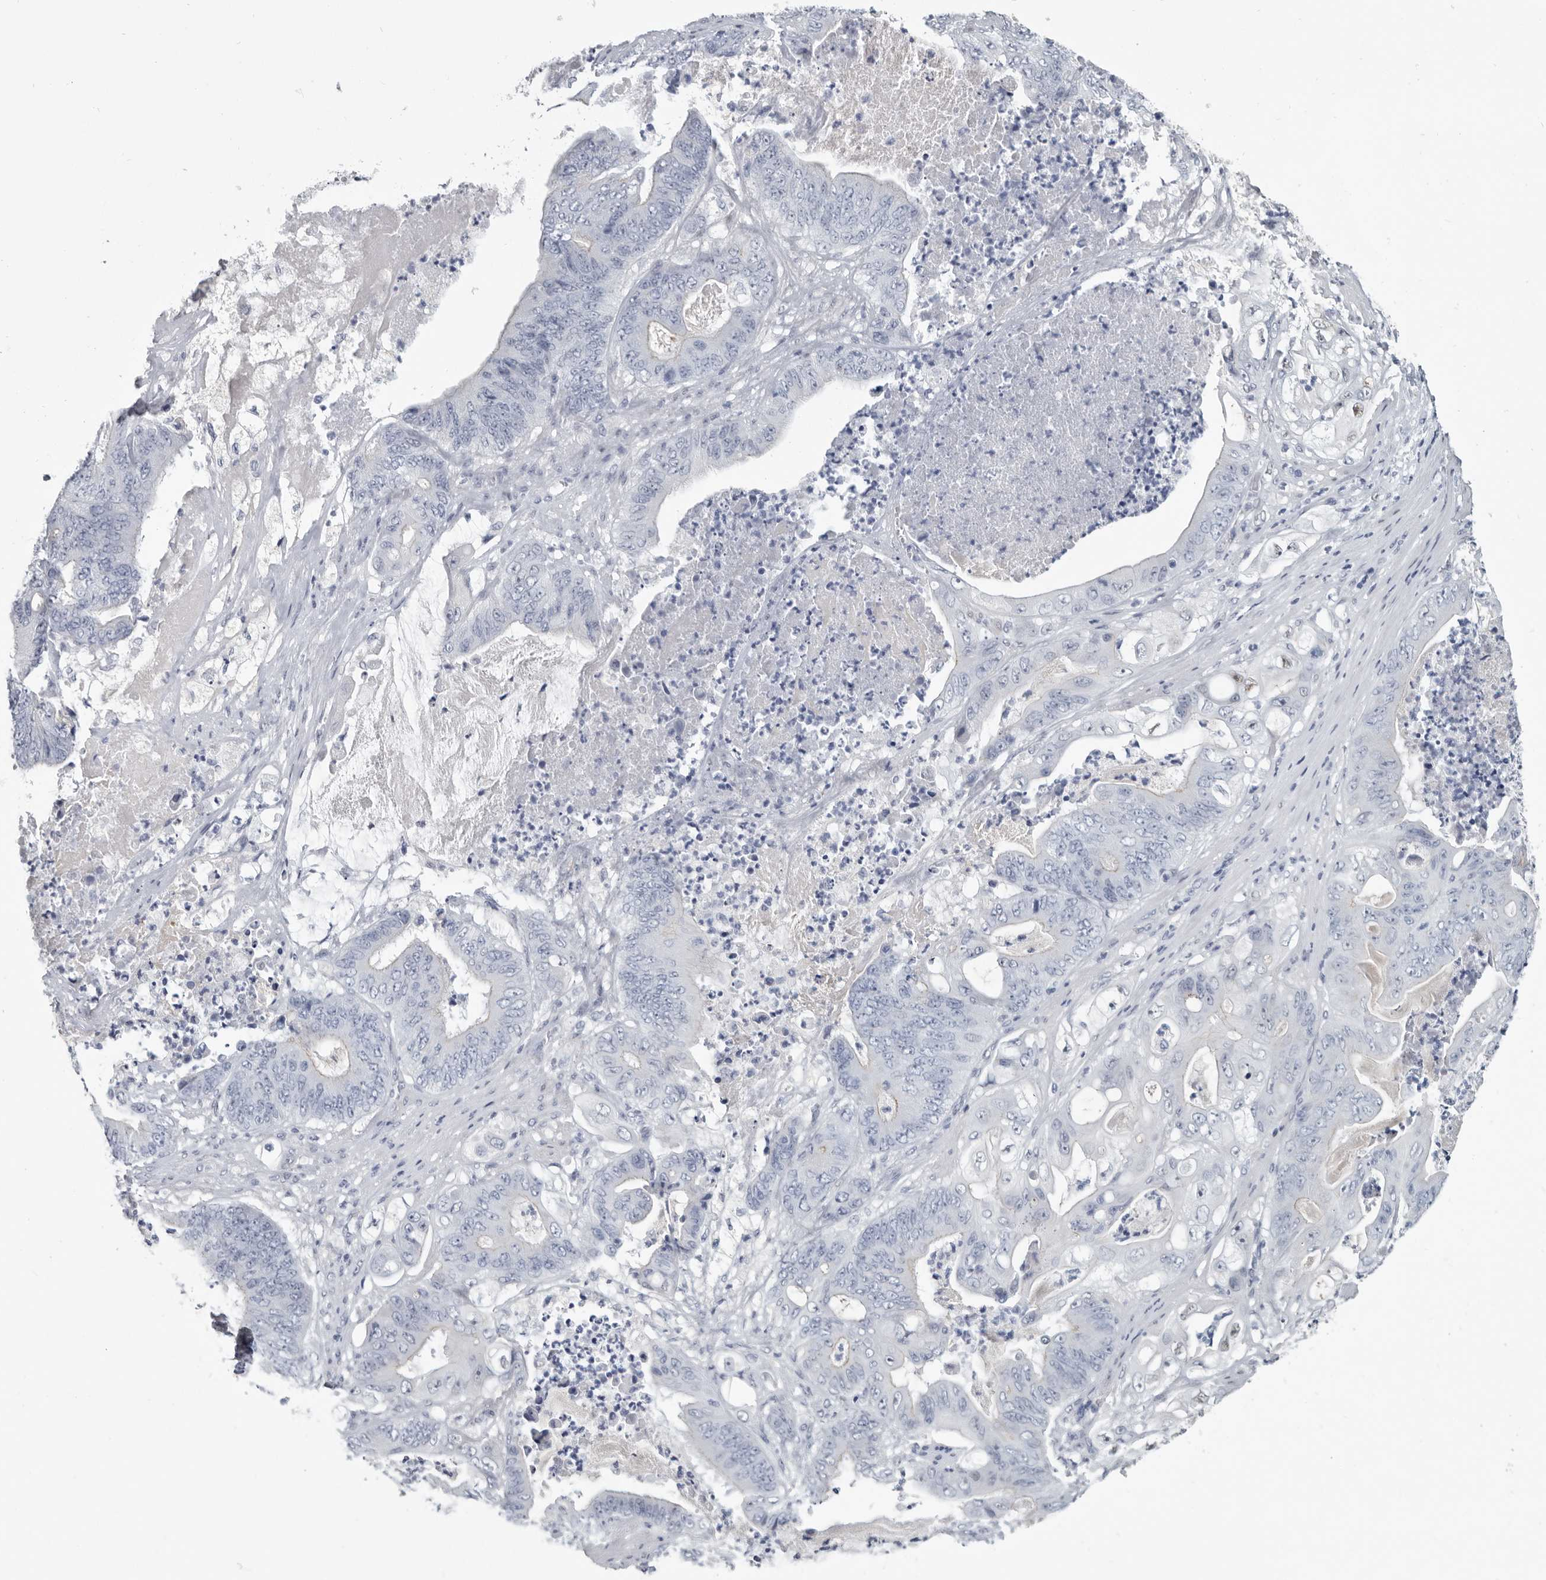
{"staining": {"intensity": "negative", "quantity": "none", "location": "none"}, "tissue": "stomach cancer", "cell_type": "Tumor cells", "image_type": "cancer", "snomed": [{"axis": "morphology", "description": "Adenocarcinoma, NOS"}, {"axis": "topography", "description": "Stomach"}], "caption": "Stomach adenocarcinoma was stained to show a protein in brown. There is no significant staining in tumor cells. (DAB IHC with hematoxylin counter stain).", "gene": "WRAP73", "patient": {"sex": "female", "age": 73}}